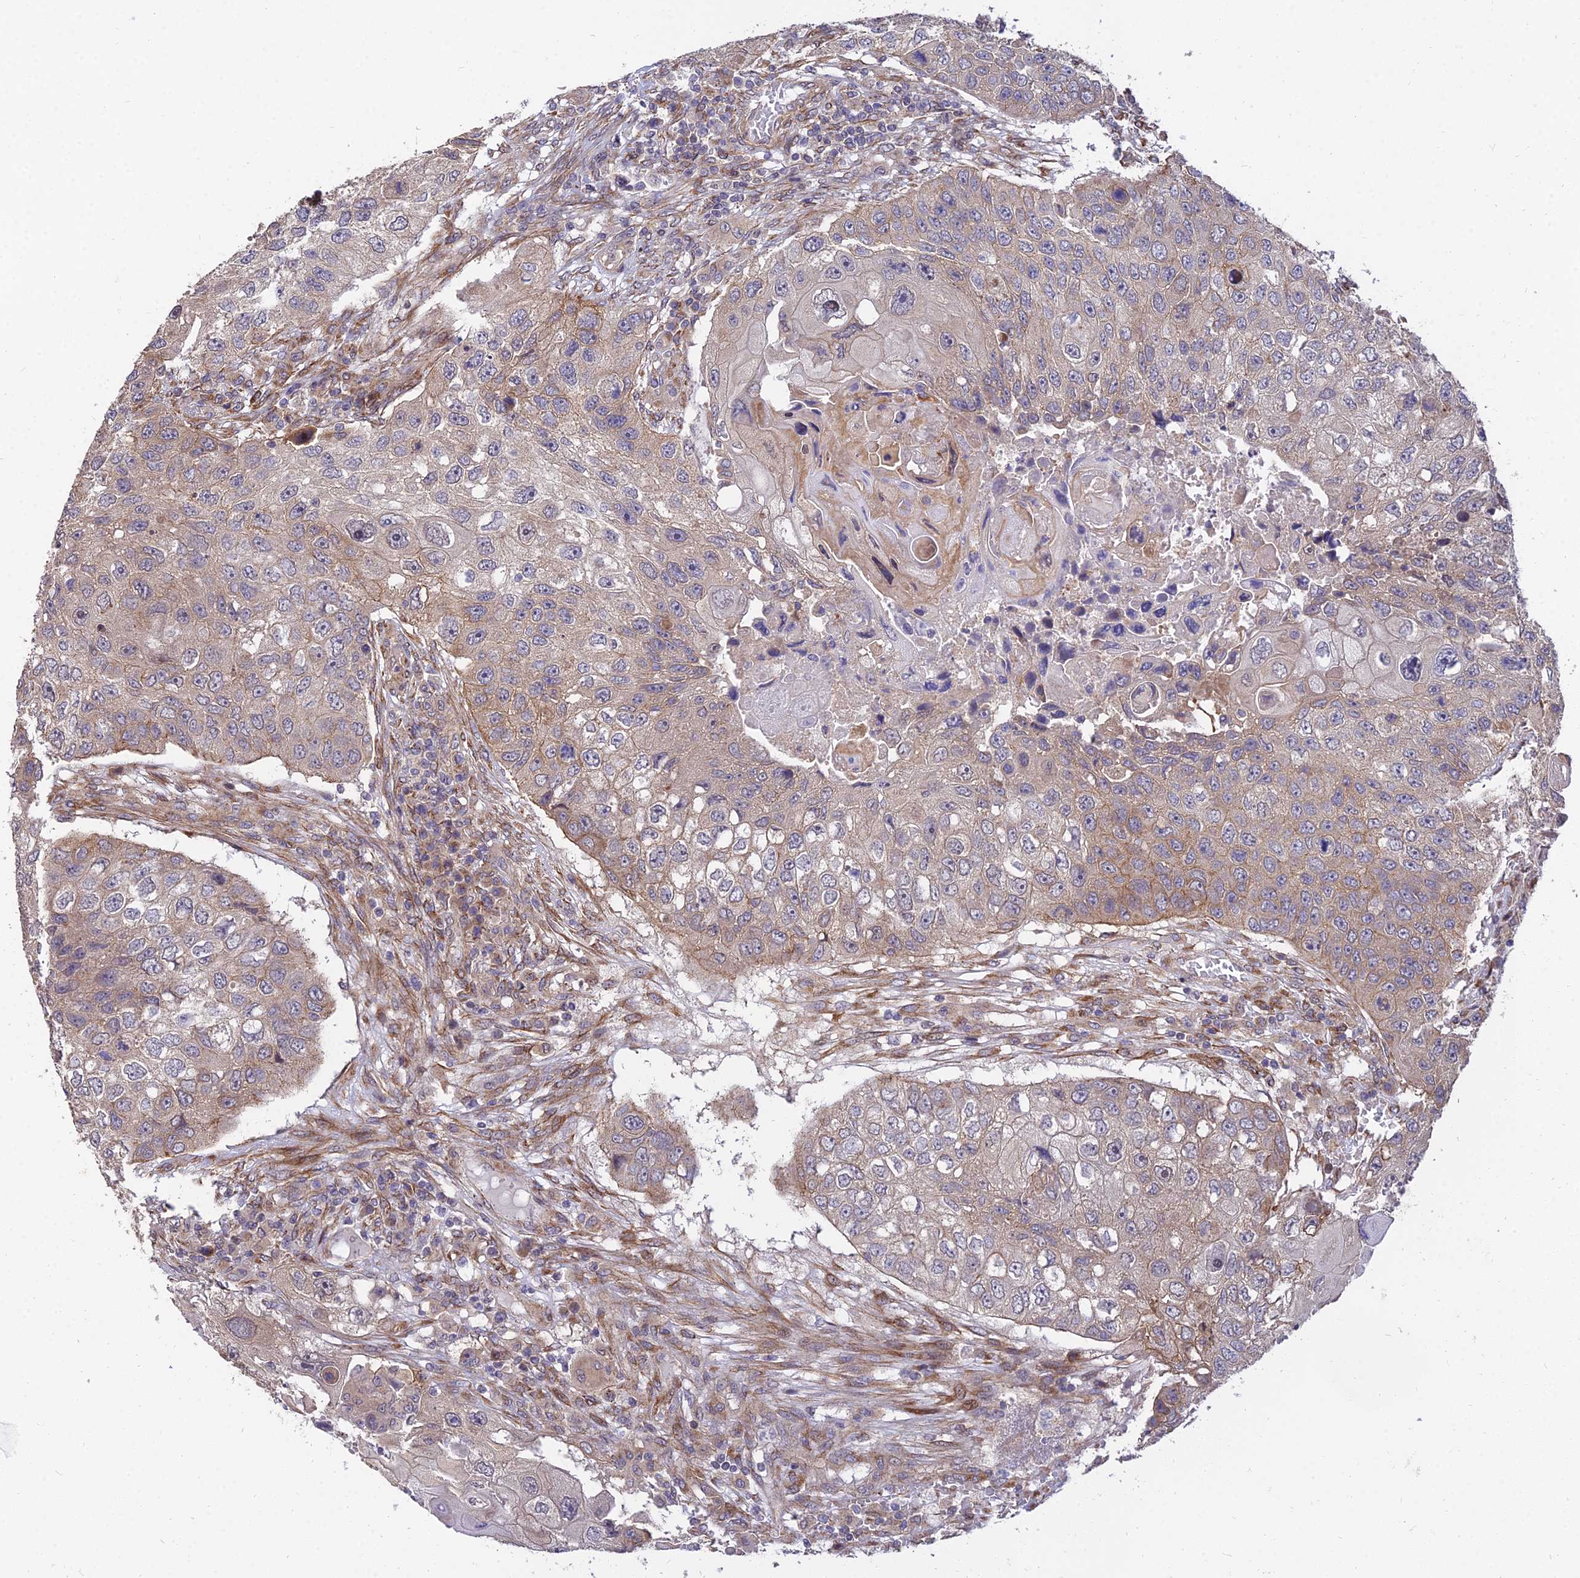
{"staining": {"intensity": "moderate", "quantity": ">75%", "location": "cytoplasmic/membranous"}, "tissue": "lung cancer", "cell_type": "Tumor cells", "image_type": "cancer", "snomed": [{"axis": "morphology", "description": "Squamous cell carcinoma, NOS"}, {"axis": "topography", "description": "Lung"}], "caption": "This histopathology image displays immunohistochemistry (IHC) staining of human lung cancer (squamous cell carcinoma), with medium moderate cytoplasmic/membranous positivity in about >75% of tumor cells.", "gene": "ARL8B", "patient": {"sex": "male", "age": 61}}